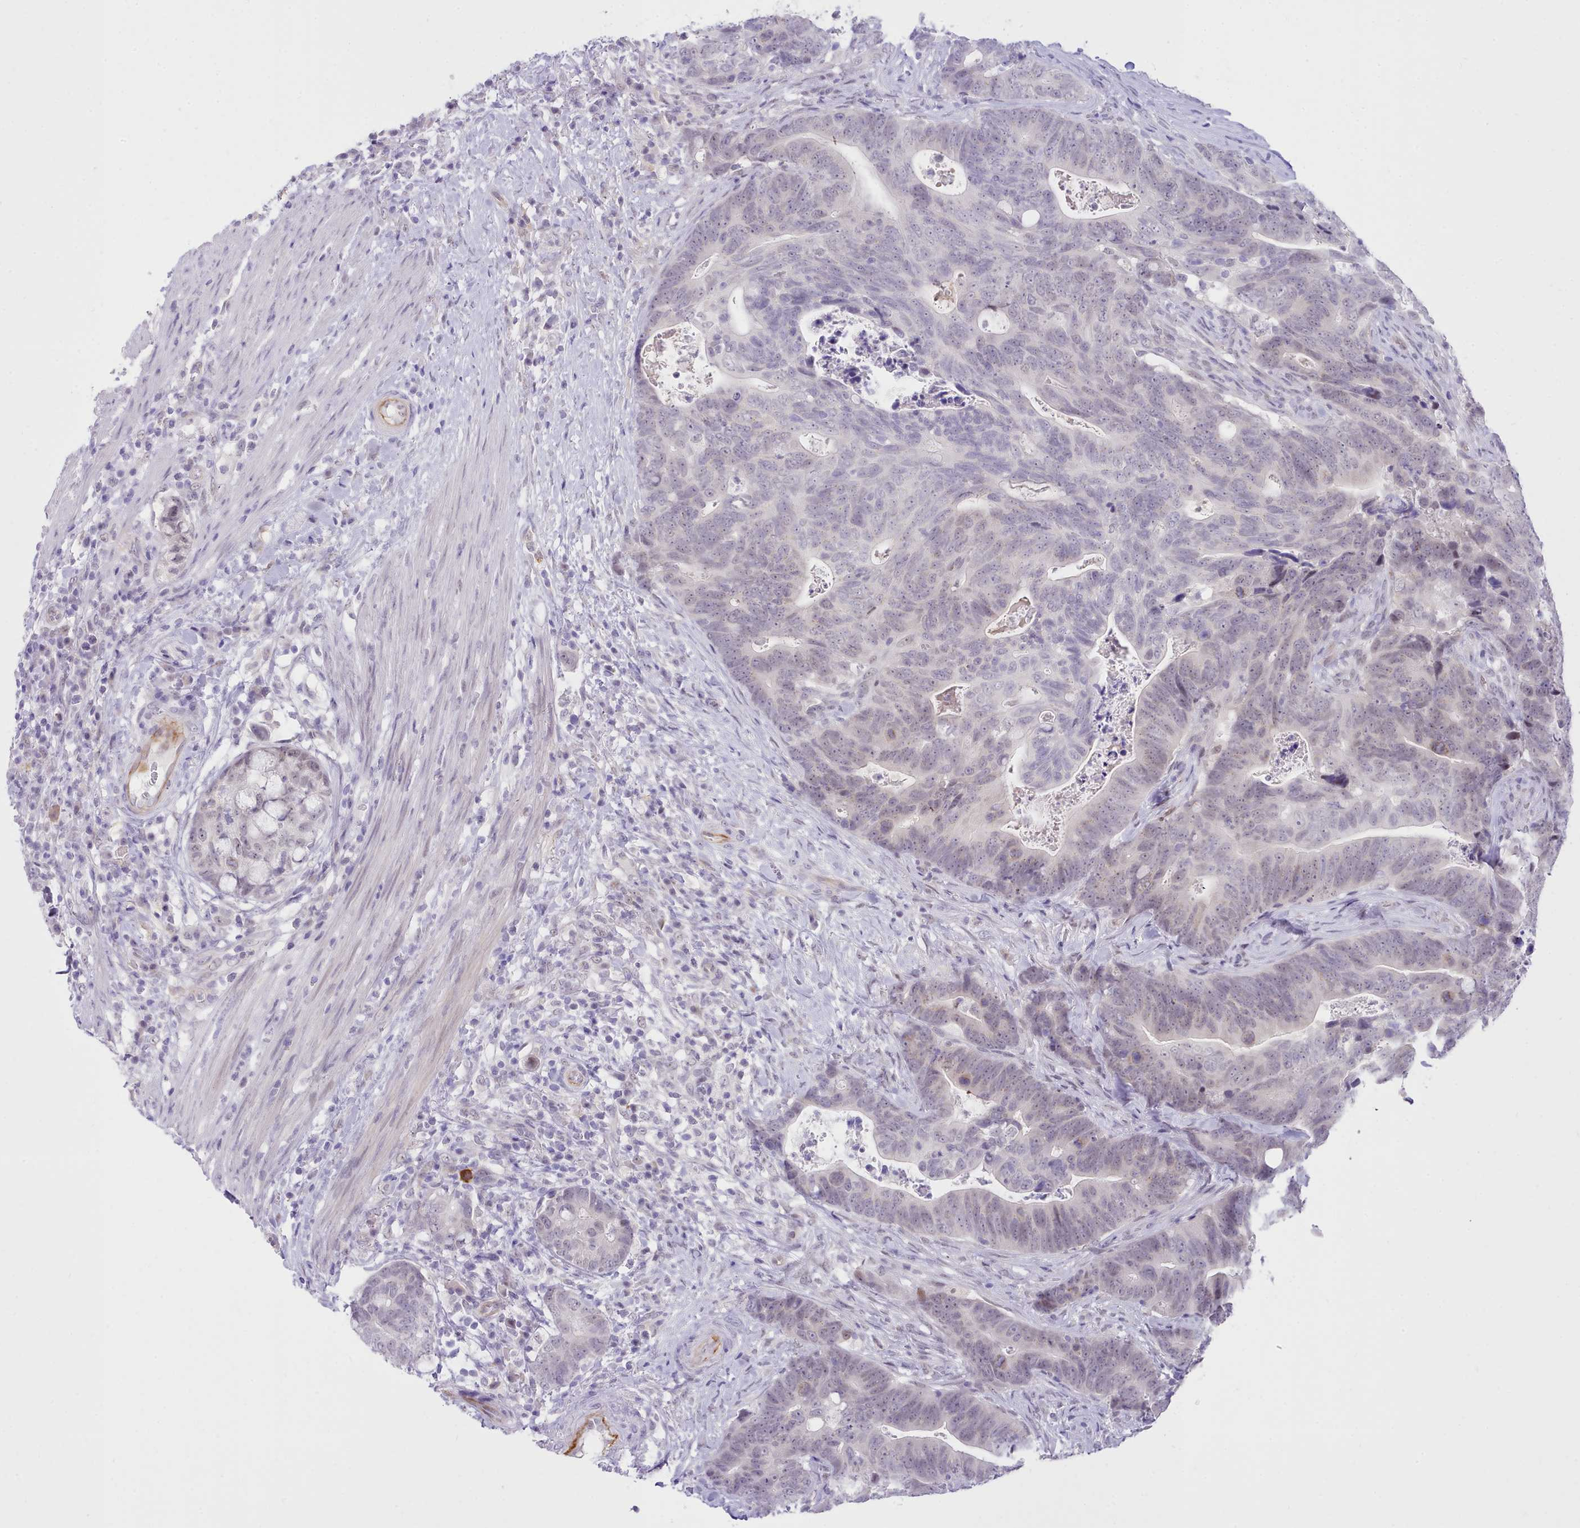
{"staining": {"intensity": "negative", "quantity": "none", "location": "none"}, "tissue": "colorectal cancer", "cell_type": "Tumor cells", "image_type": "cancer", "snomed": [{"axis": "morphology", "description": "Adenocarcinoma, NOS"}, {"axis": "topography", "description": "Colon"}], "caption": "Immunohistochemistry (IHC) micrograph of colorectal cancer (adenocarcinoma) stained for a protein (brown), which demonstrates no expression in tumor cells. (Brightfield microscopy of DAB (3,3'-diaminobenzidine) immunohistochemistry (IHC) at high magnification).", "gene": "LRRC37A", "patient": {"sex": "female", "age": 82}}